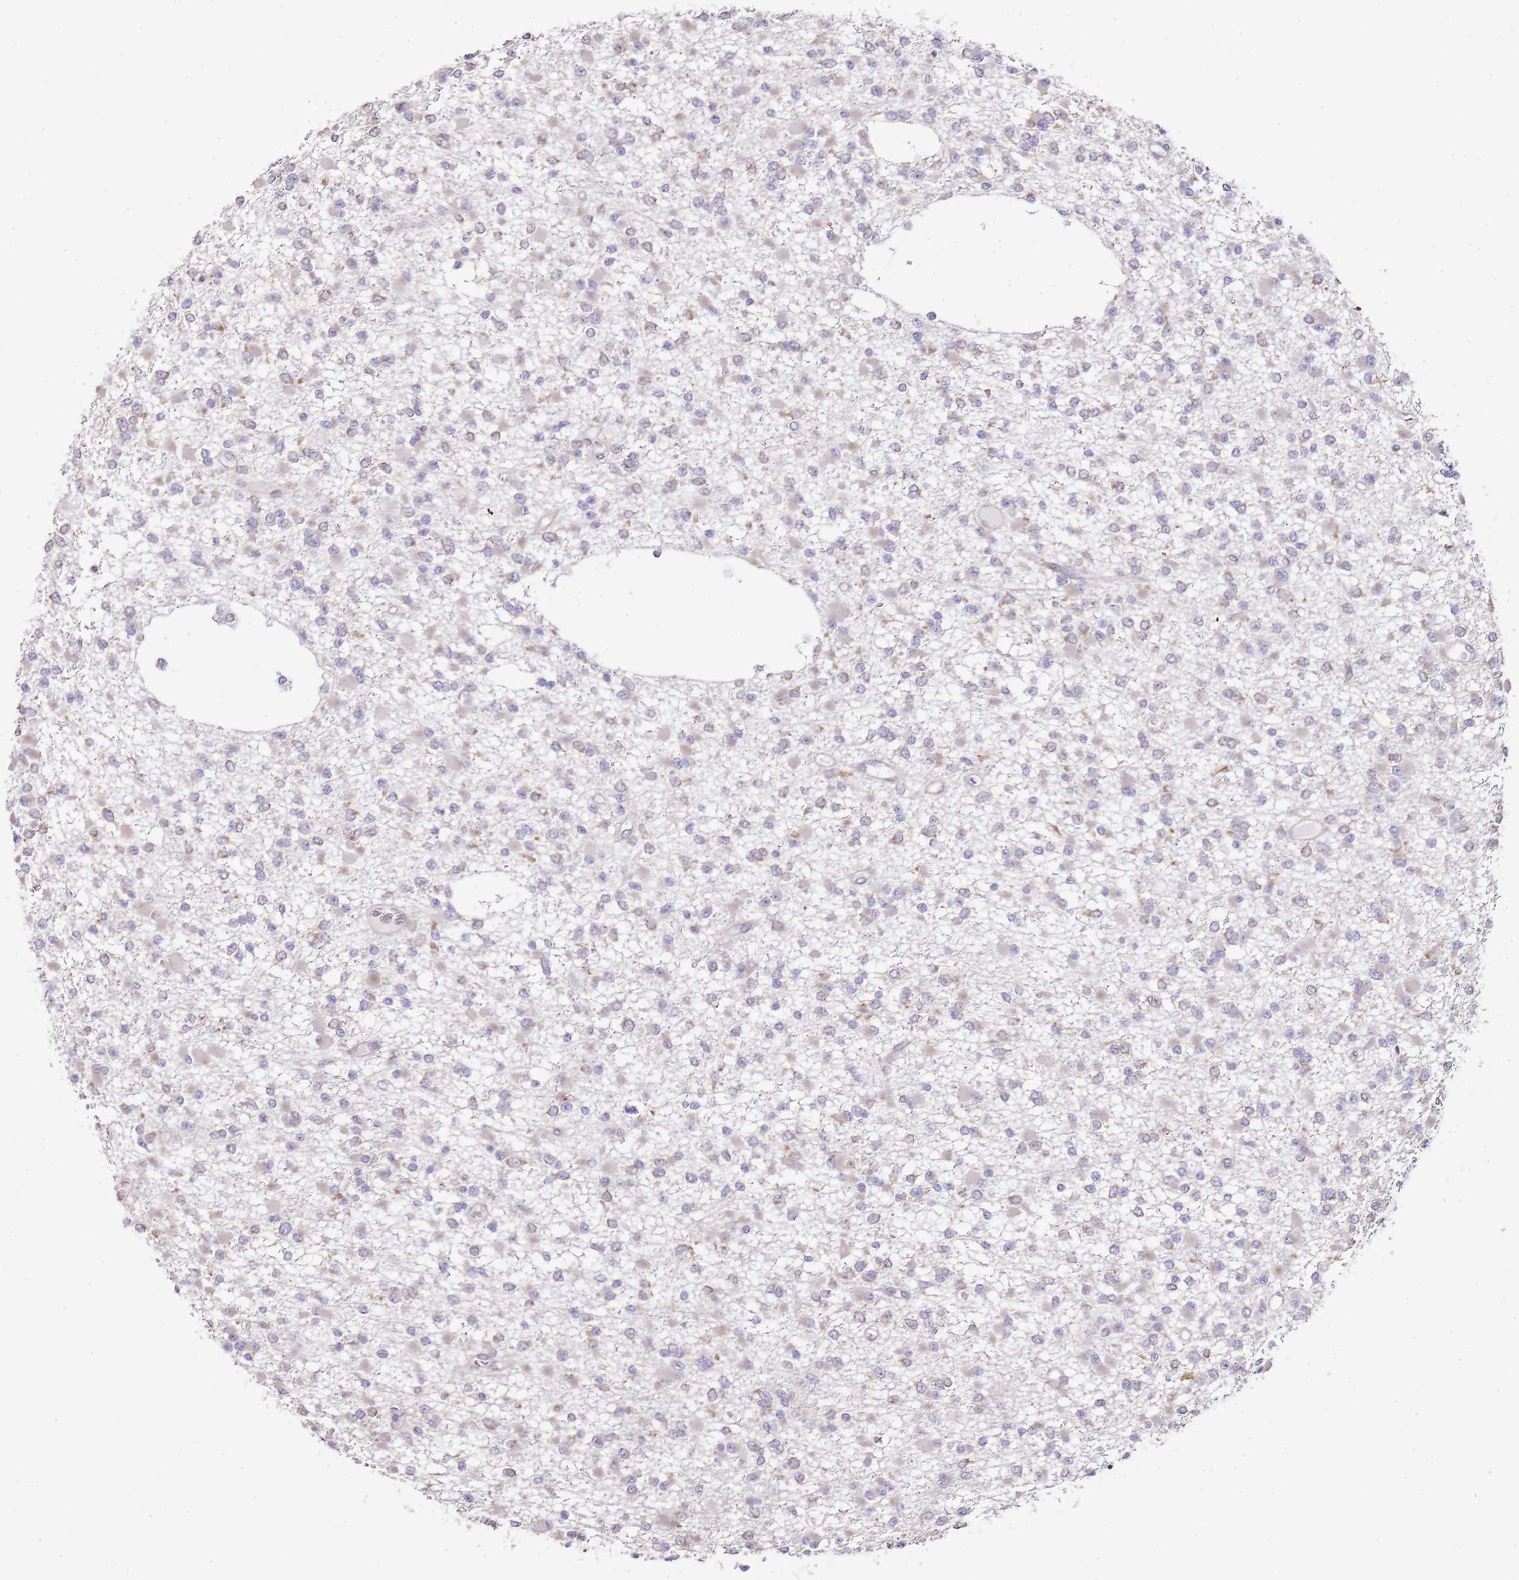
{"staining": {"intensity": "weak", "quantity": "25%-75%", "location": "cytoplasmic/membranous"}, "tissue": "glioma", "cell_type": "Tumor cells", "image_type": "cancer", "snomed": [{"axis": "morphology", "description": "Glioma, malignant, Low grade"}, {"axis": "topography", "description": "Brain"}], "caption": "IHC micrograph of neoplastic tissue: human low-grade glioma (malignant) stained using immunohistochemistry displays low levels of weak protein expression localized specifically in the cytoplasmic/membranous of tumor cells, appearing as a cytoplasmic/membranous brown color.", "gene": "TBC1D9", "patient": {"sex": "female", "age": 22}}